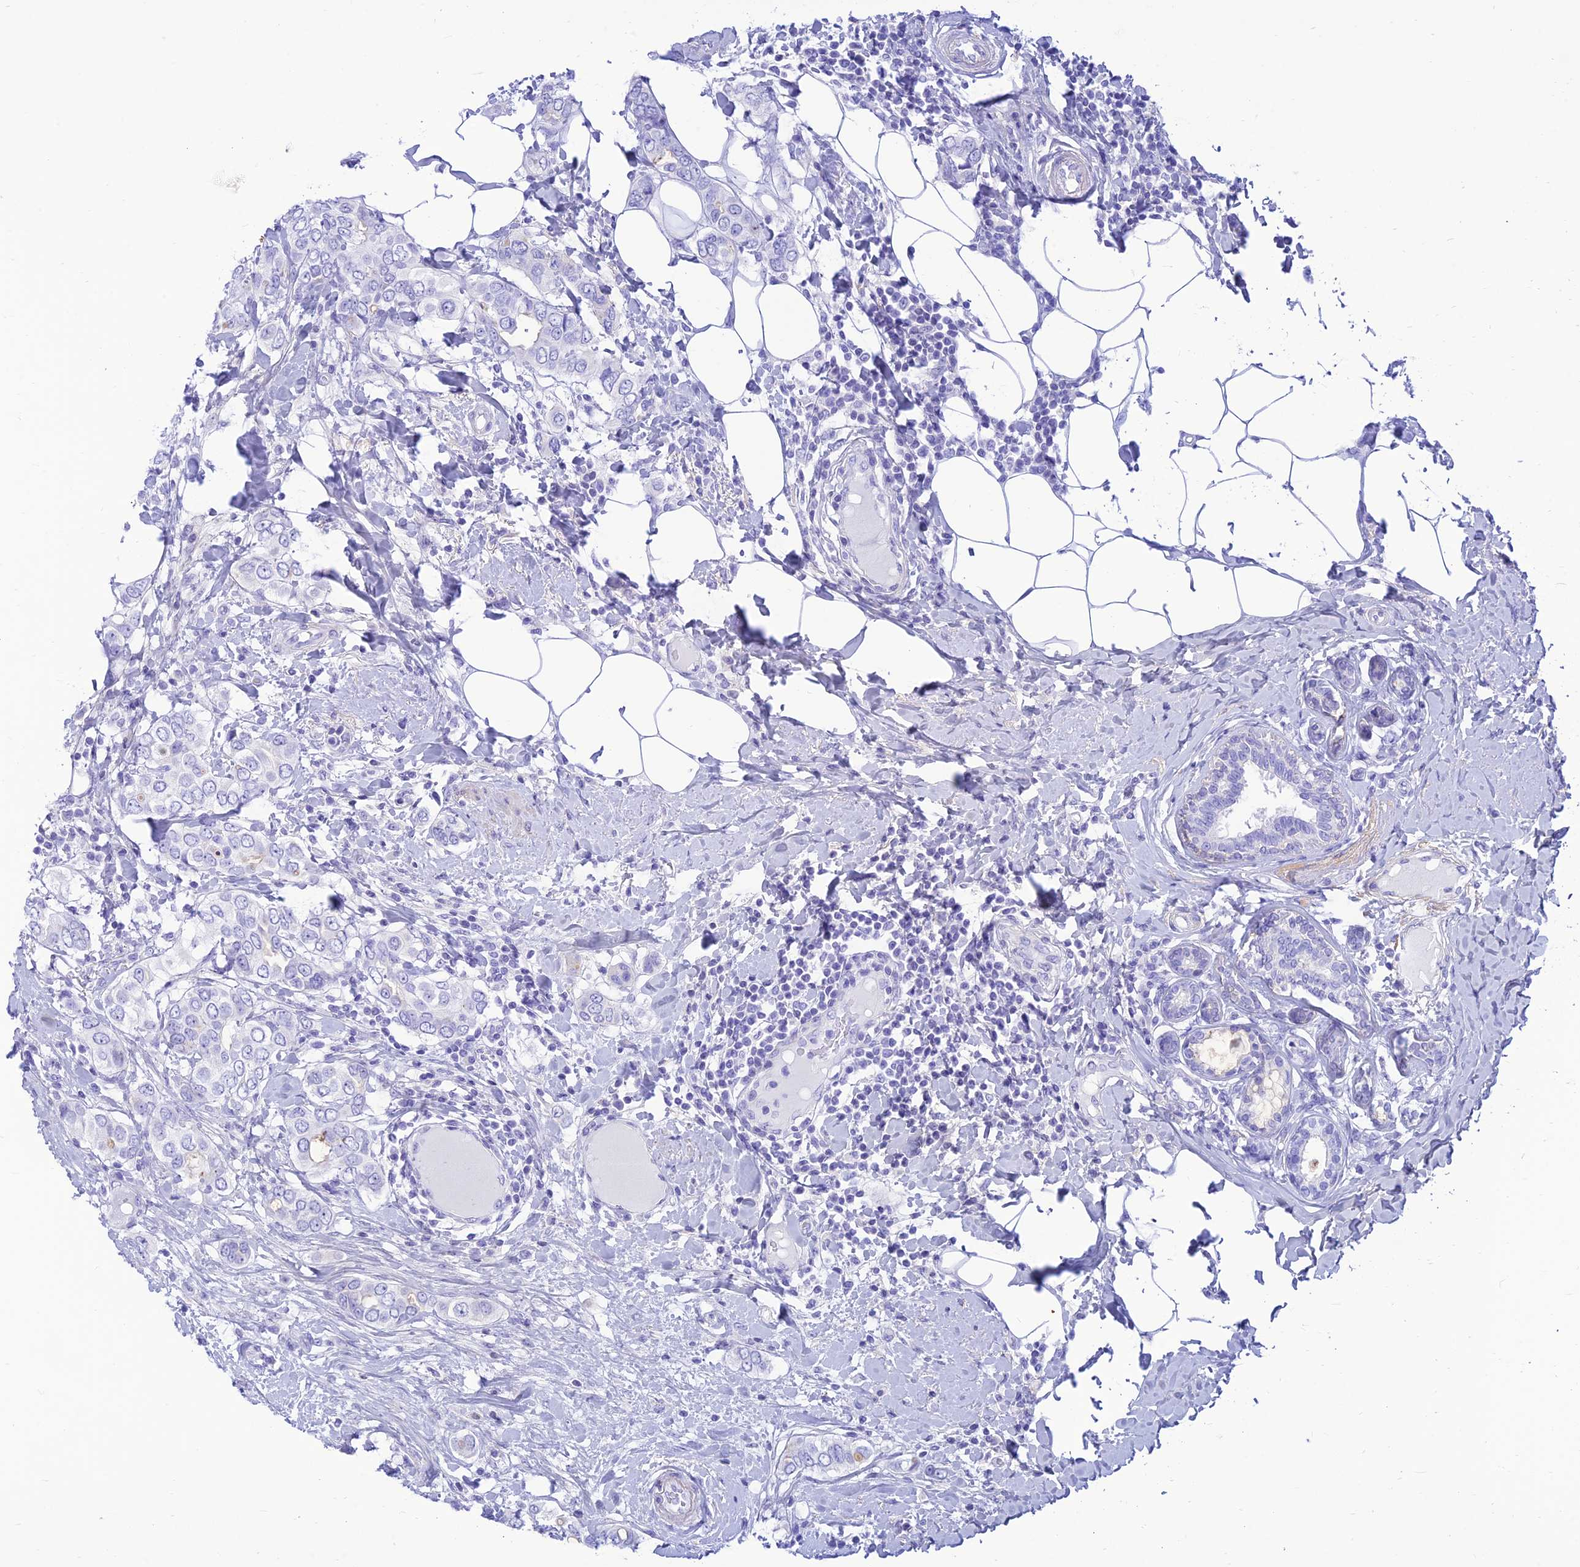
{"staining": {"intensity": "negative", "quantity": "none", "location": "none"}, "tissue": "breast cancer", "cell_type": "Tumor cells", "image_type": "cancer", "snomed": [{"axis": "morphology", "description": "Lobular carcinoma"}, {"axis": "topography", "description": "Breast"}], "caption": "High magnification brightfield microscopy of lobular carcinoma (breast) stained with DAB (brown) and counterstained with hematoxylin (blue): tumor cells show no significant positivity.", "gene": "PRNP", "patient": {"sex": "female", "age": 51}}